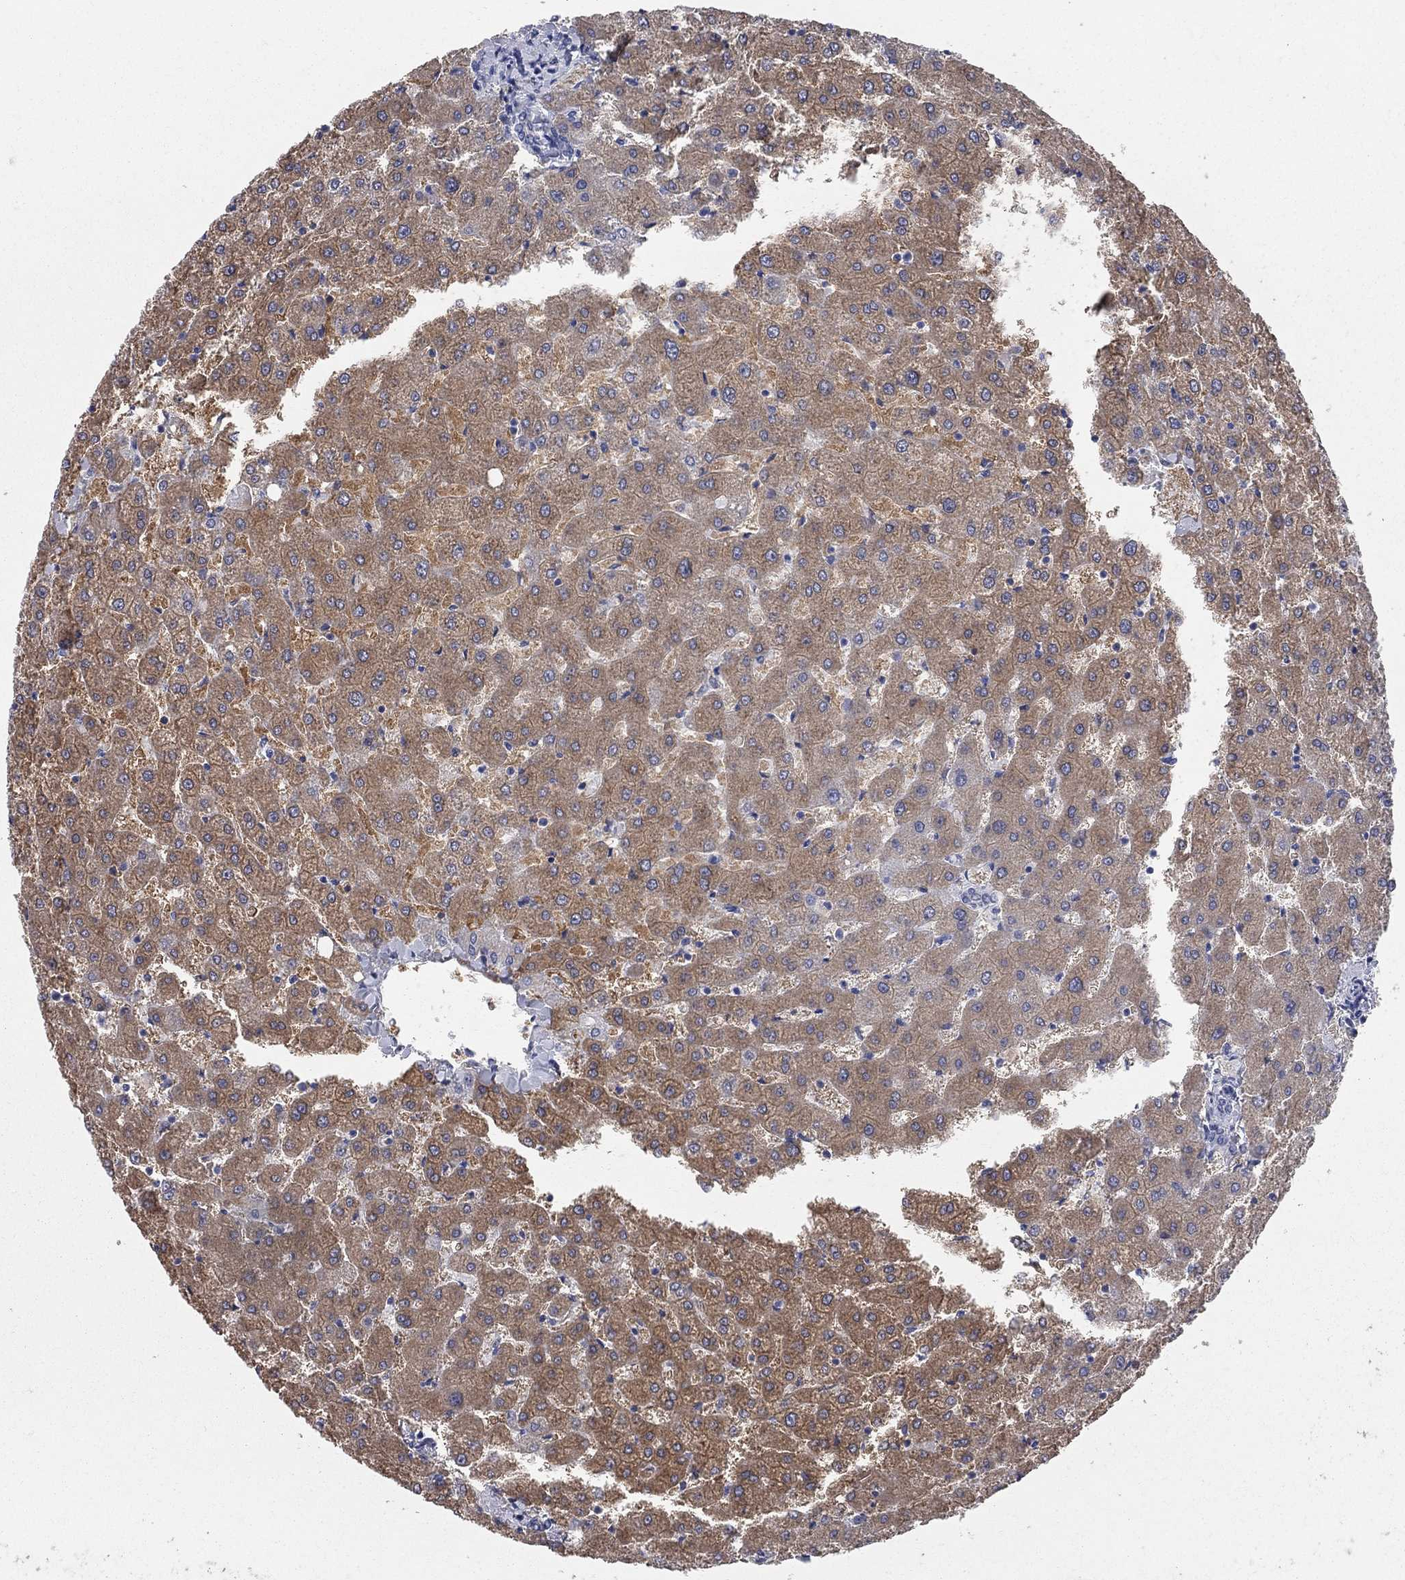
{"staining": {"intensity": "negative", "quantity": "none", "location": "none"}, "tissue": "liver", "cell_type": "Cholangiocytes", "image_type": "normal", "snomed": [{"axis": "morphology", "description": "Normal tissue, NOS"}, {"axis": "topography", "description": "Liver"}], "caption": "High power microscopy image of an immunohistochemistry (IHC) micrograph of unremarkable liver, revealing no significant staining in cholangiocytes. (Stains: DAB (3,3'-diaminobenzidine) immunohistochemistry with hematoxylin counter stain, Microscopy: brightfield microscopy at high magnification).", "gene": "AOX1", "patient": {"sex": "female", "age": 50}}